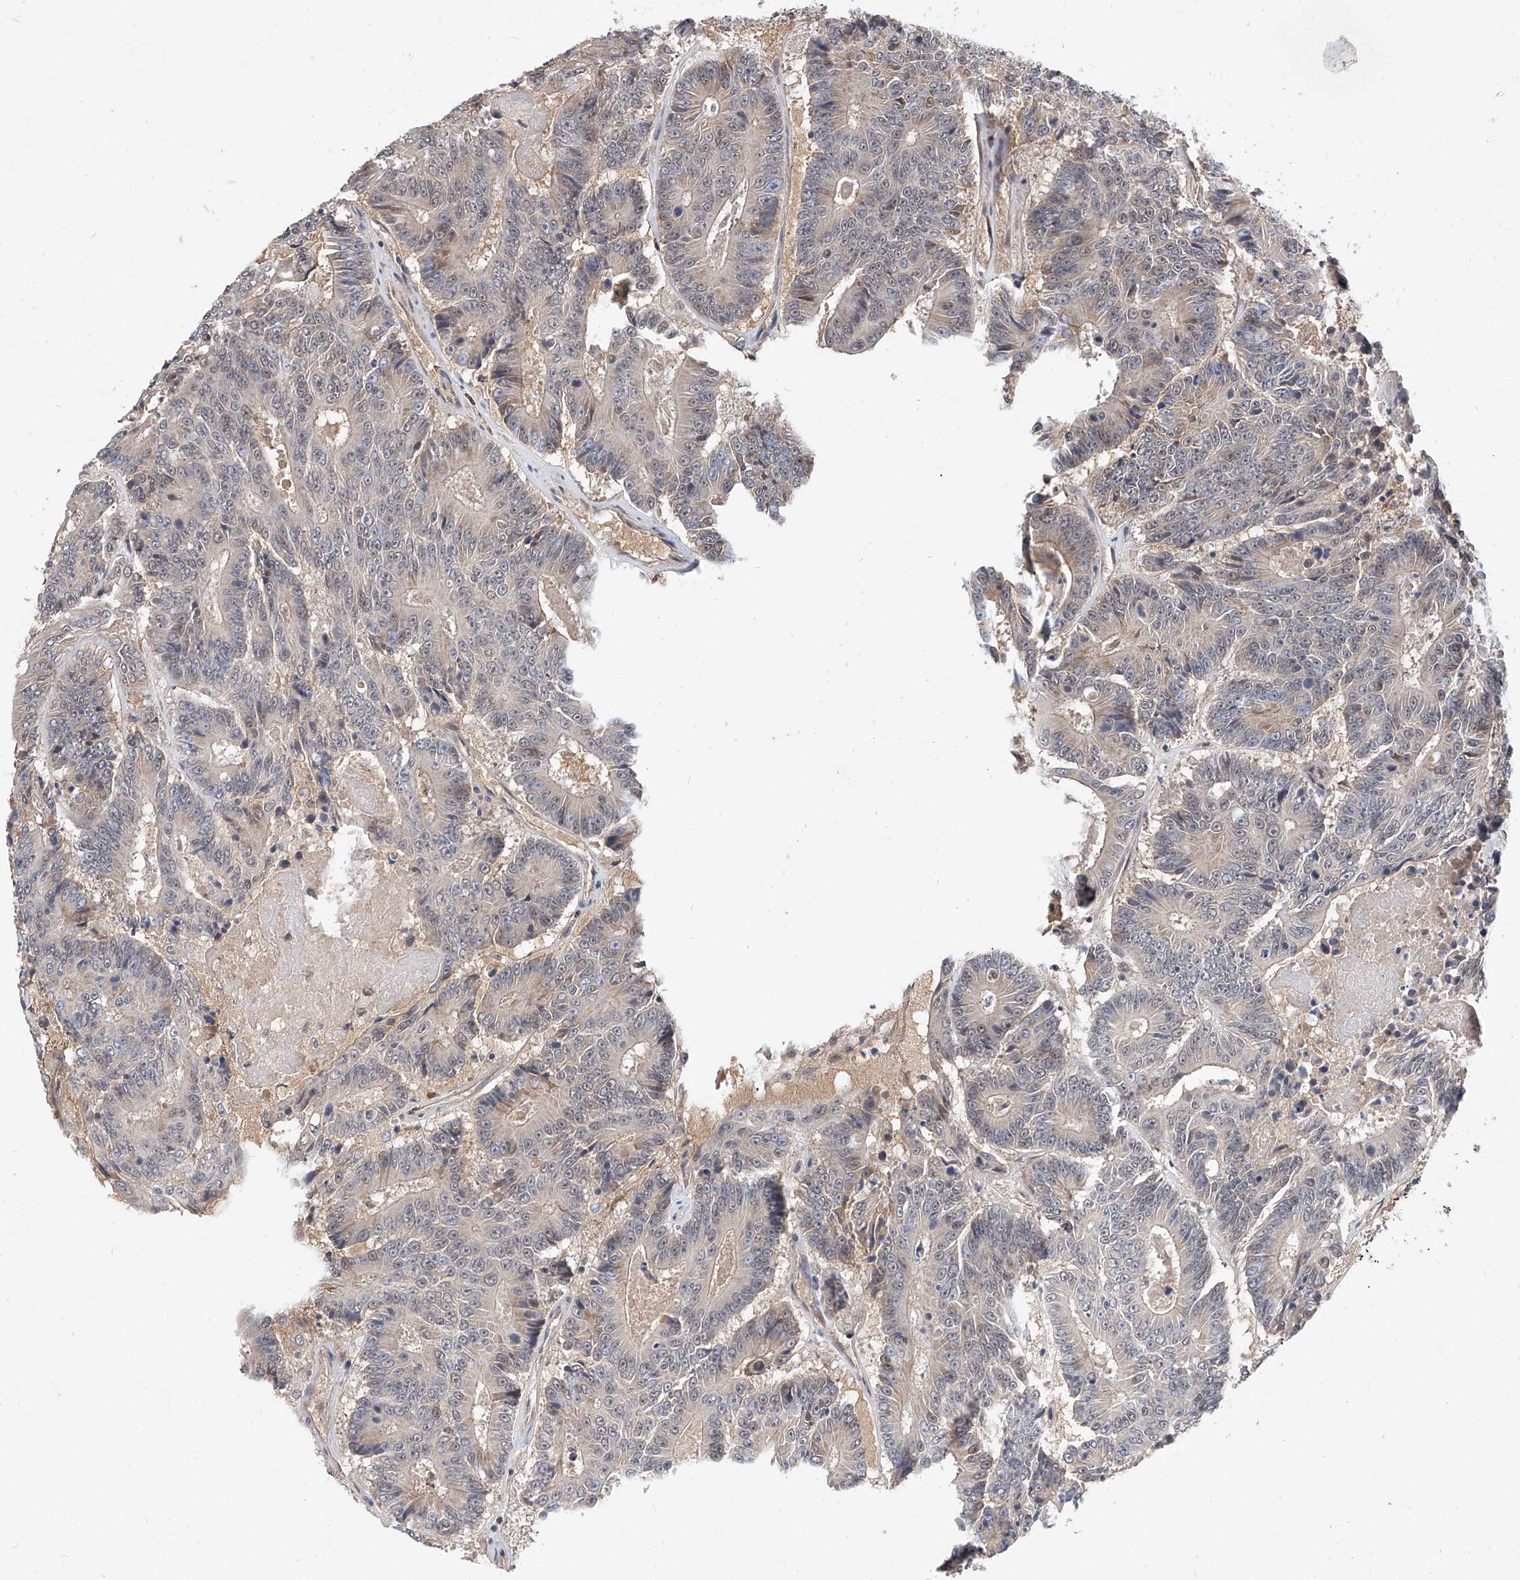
{"staining": {"intensity": "negative", "quantity": "none", "location": "none"}, "tissue": "colorectal cancer", "cell_type": "Tumor cells", "image_type": "cancer", "snomed": [{"axis": "morphology", "description": "Adenocarcinoma, NOS"}, {"axis": "topography", "description": "Colon"}], "caption": "The photomicrograph exhibits no staining of tumor cells in colorectal cancer (adenocarcinoma). The staining was performed using DAB (3,3'-diaminobenzidine) to visualize the protein expression in brown, while the nuclei were stained in blue with hematoxylin (Magnification: 20x).", "gene": "CARMIL3", "patient": {"sex": "male", "age": 83}}